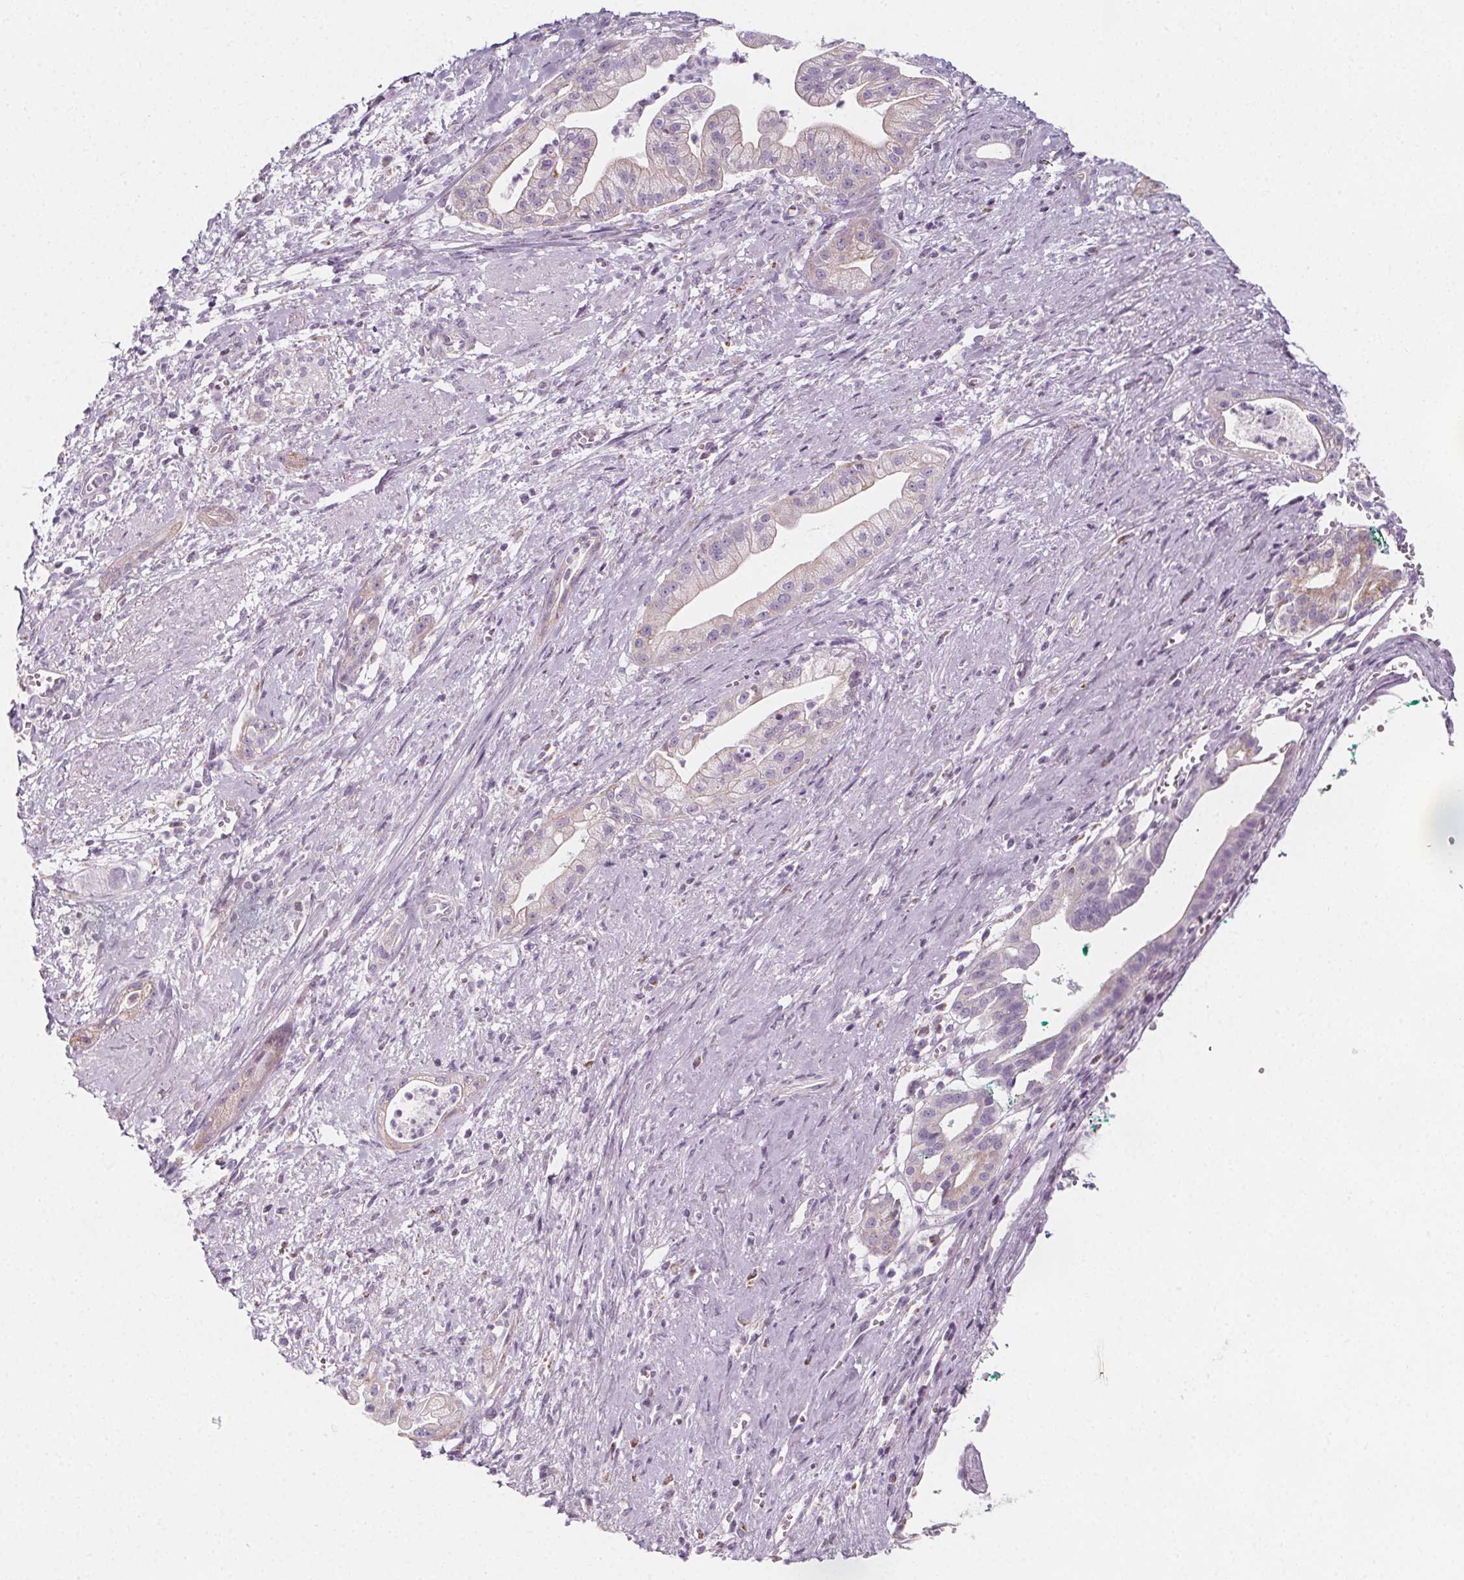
{"staining": {"intensity": "negative", "quantity": "none", "location": "none"}, "tissue": "pancreatic cancer", "cell_type": "Tumor cells", "image_type": "cancer", "snomed": [{"axis": "morphology", "description": "Normal tissue, NOS"}, {"axis": "morphology", "description": "Adenocarcinoma, NOS"}, {"axis": "topography", "description": "Lymph node"}, {"axis": "topography", "description": "Pancreas"}], "caption": "Immunohistochemistry (IHC) micrograph of human pancreatic cancer stained for a protein (brown), which displays no expression in tumor cells.", "gene": "IL17C", "patient": {"sex": "female", "age": 58}}